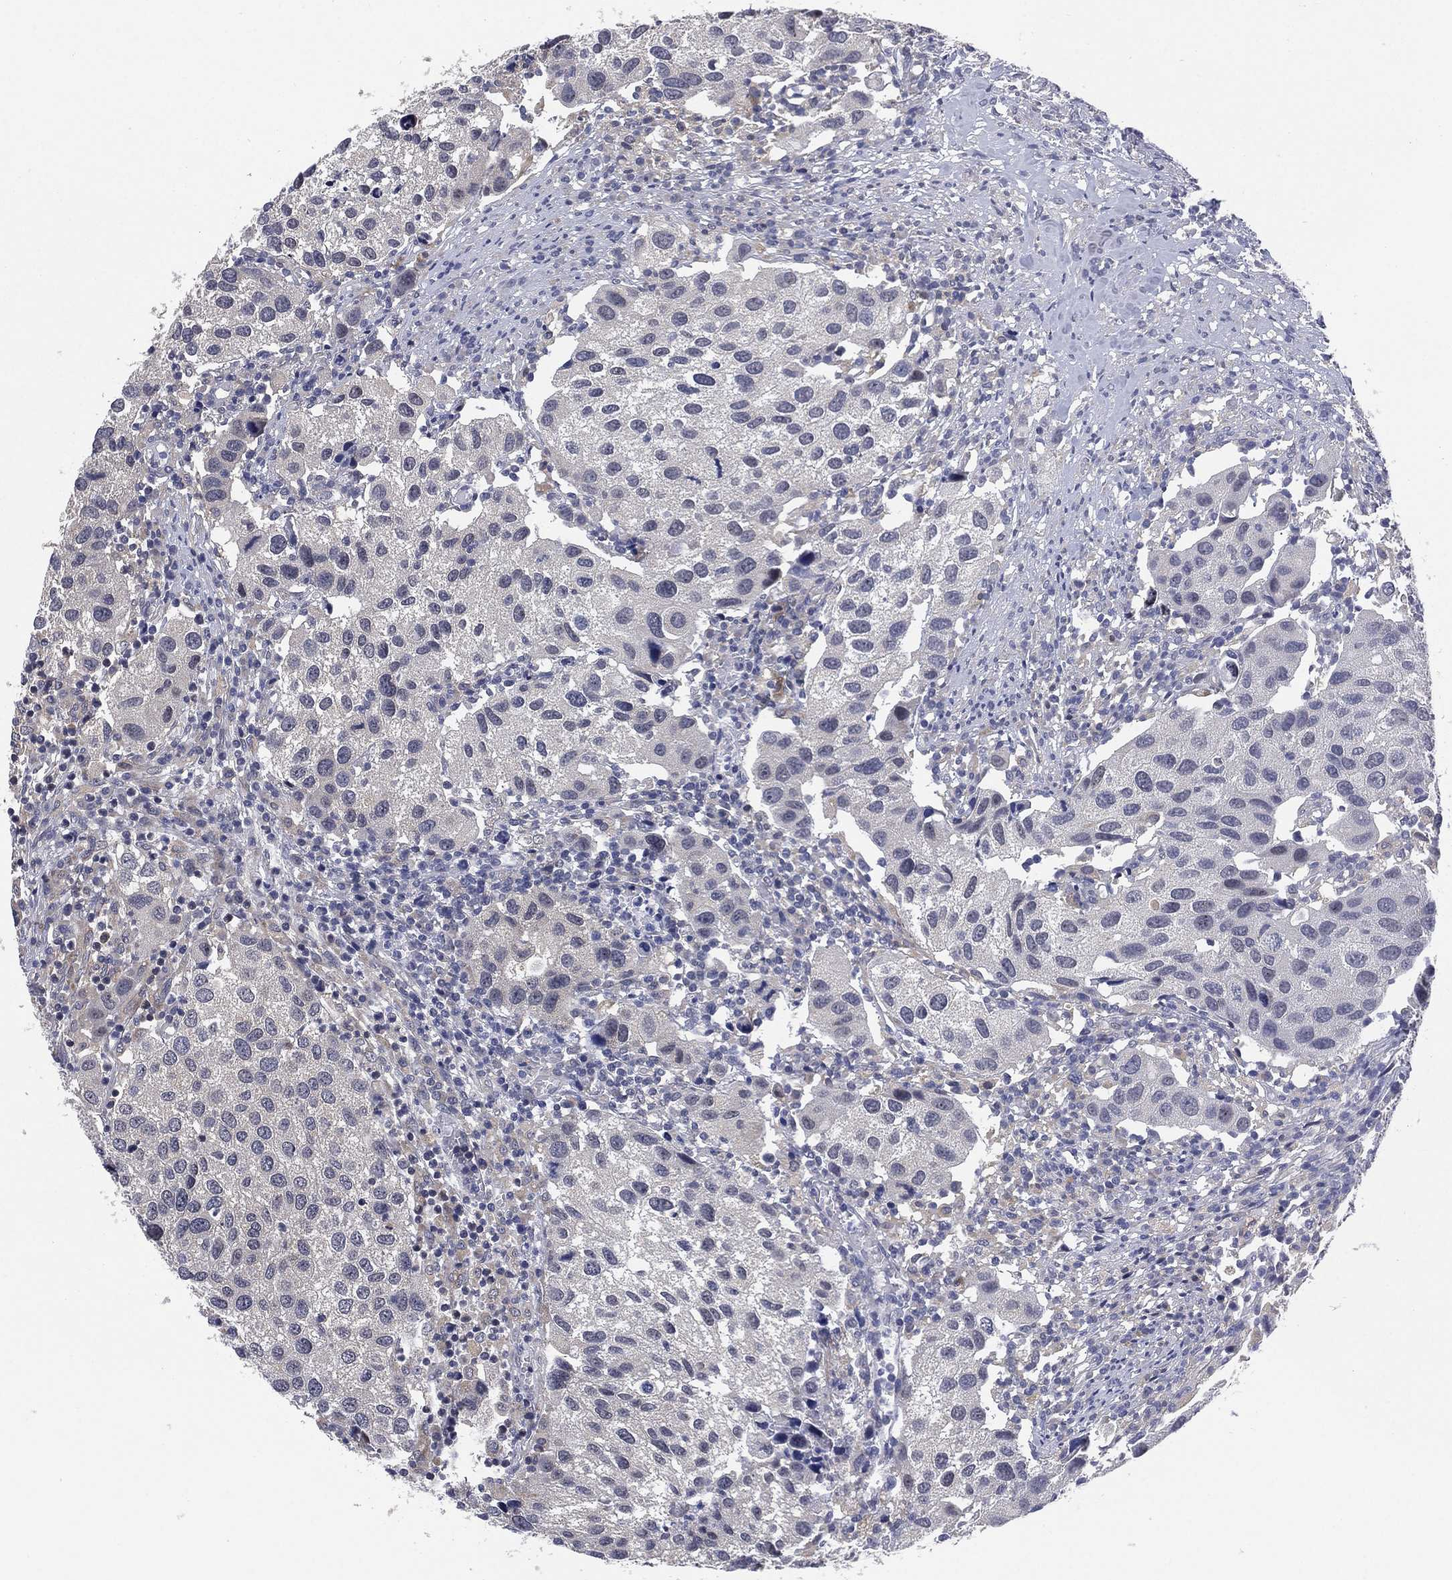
{"staining": {"intensity": "negative", "quantity": "none", "location": "none"}, "tissue": "urothelial cancer", "cell_type": "Tumor cells", "image_type": "cancer", "snomed": [{"axis": "morphology", "description": "Urothelial carcinoma, High grade"}, {"axis": "topography", "description": "Urinary bladder"}], "caption": "The image demonstrates no staining of tumor cells in urothelial cancer. (DAB IHC, high magnification).", "gene": "SELENOO", "patient": {"sex": "male", "age": 79}}